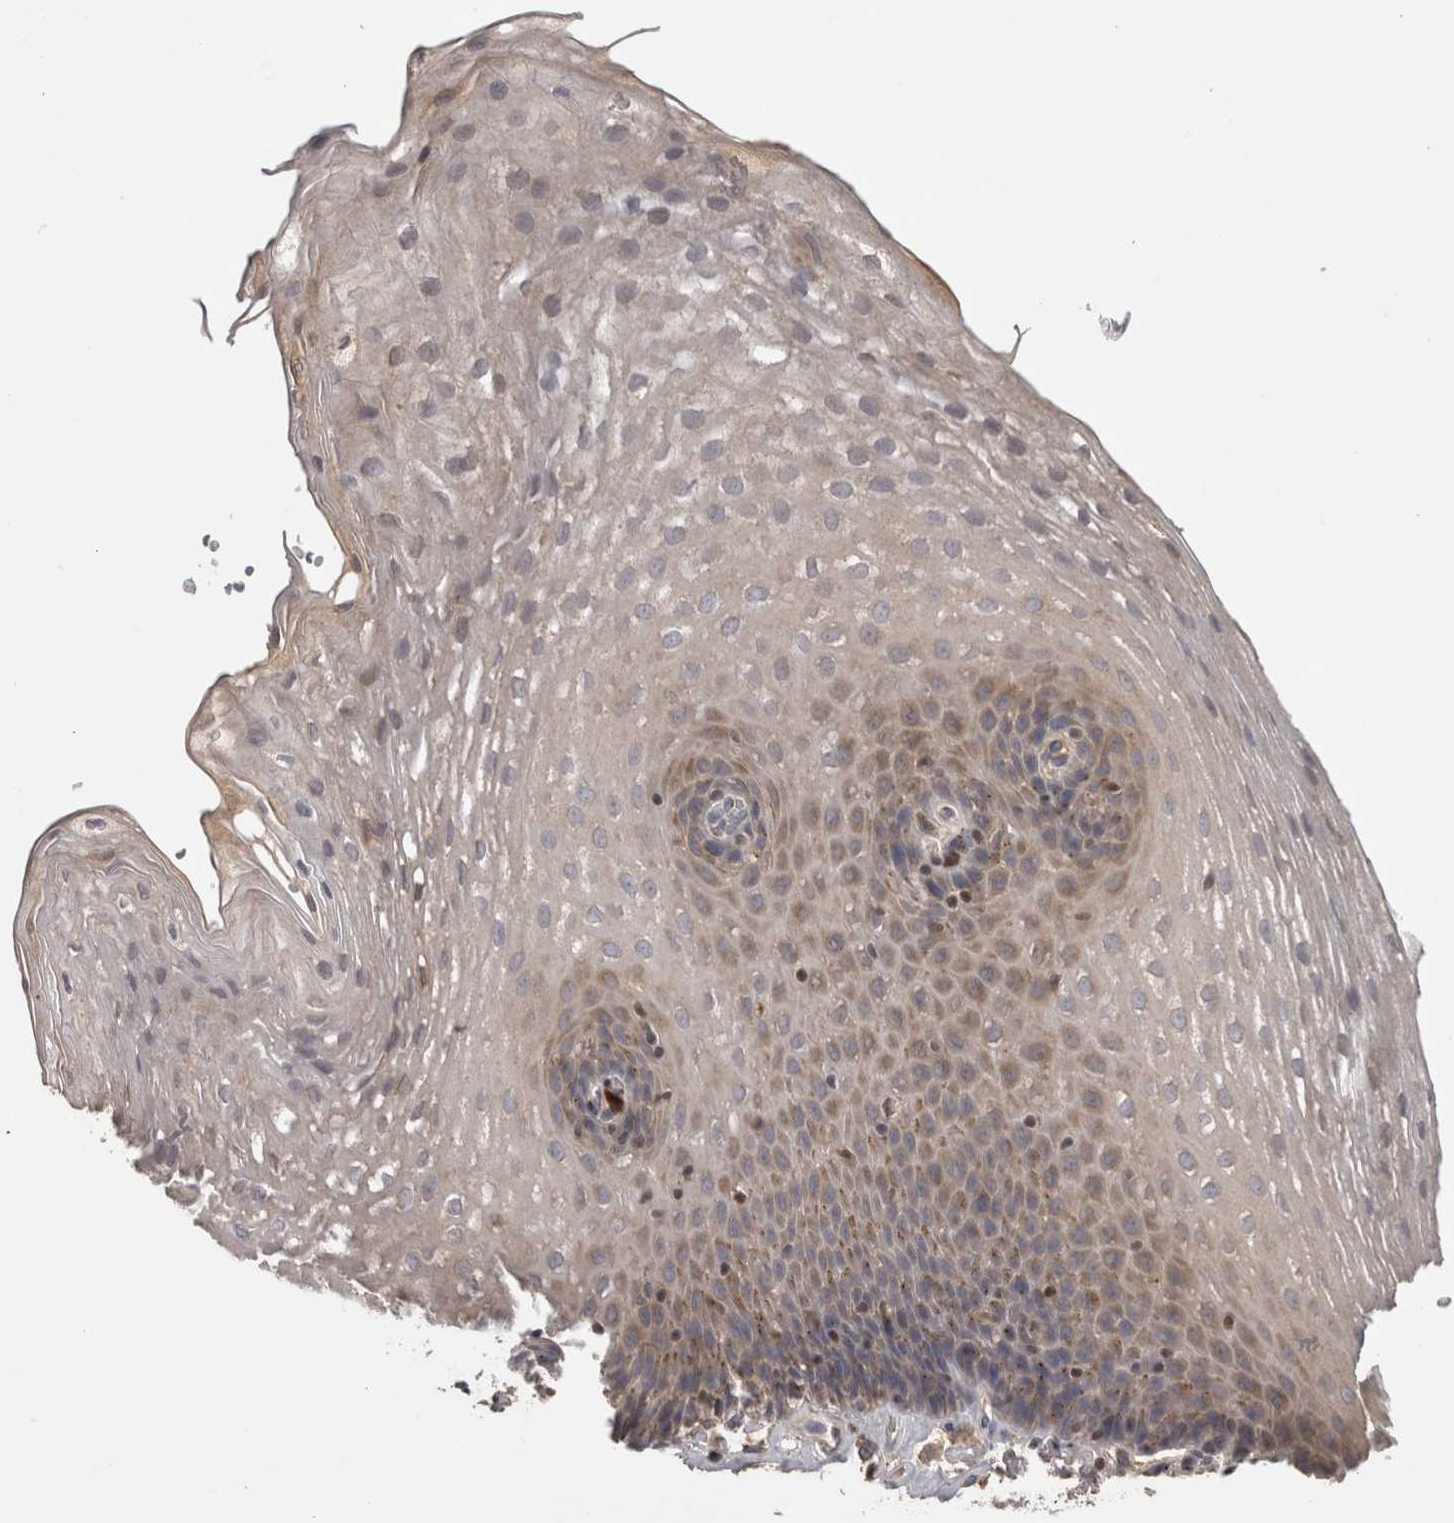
{"staining": {"intensity": "weak", "quantity": "25%-75%", "location": "cytoplasmic/membranous"}, "tissue": "esophagus", "cell_type": "Squamous epithelial cells", "image_type": "normal", "snomed": [{"axis": "morphology", "description": "Normal tissue, NOS"}, {"axis": "topography", "description": "Esophagus"}], "caption": "Immunohistochemistry (IHC) staining of benign esophagus, which exhibits low levels of weak cytoplasmic/membranous staining in approximately 25%-75% of squamous epithelial cells indicating weak cytoplasmic/membranous protein positivity. The staining was performed using DAB (brown) for protein detection and nuclei were counterstained in hematoxylin (blue).", "gene": "PCM1", "patient": {"sex": "female", "age": 66}}